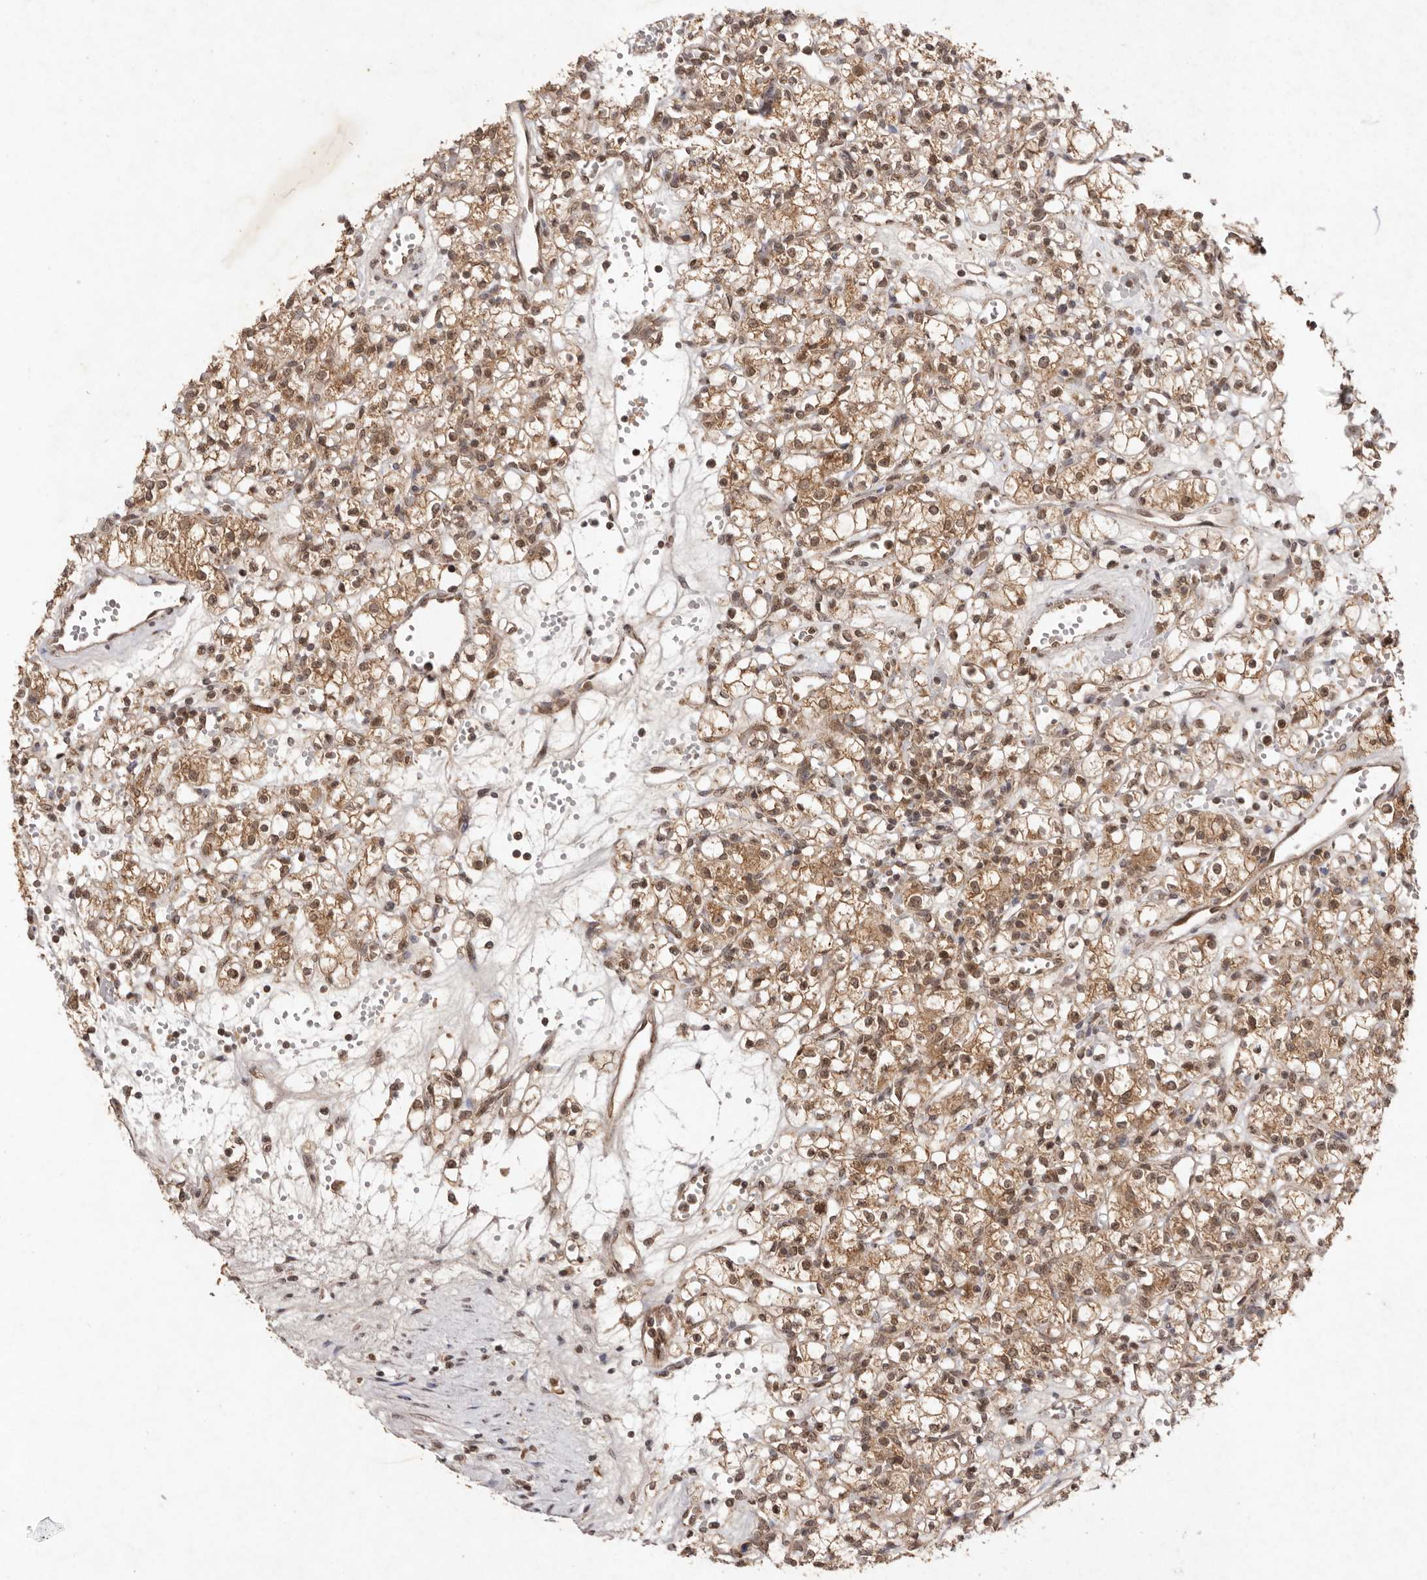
{"staining": {"intensity": "moderate", "quantity": ">75%", "location": "cytoplasmic/membranous,nuclear"}, "tissue": "renal cancer", "cell_type": "Tumor cells", "image_type": "cancer", "snomed": [{"axis": "morphology", "description": "Adenocarcinoma, NOS"}, {"axis": "topography", "description": "Kidney"}], "caption": "This micrograph reveals IHC staining of human adenocarcinoma (renal), with medium moderate cytoplasmic/membranous and nuclear positivity in approximately >75% of tumor cells.", "gene": "TARS2", "patient": {"sex": "female", "age": 59}}